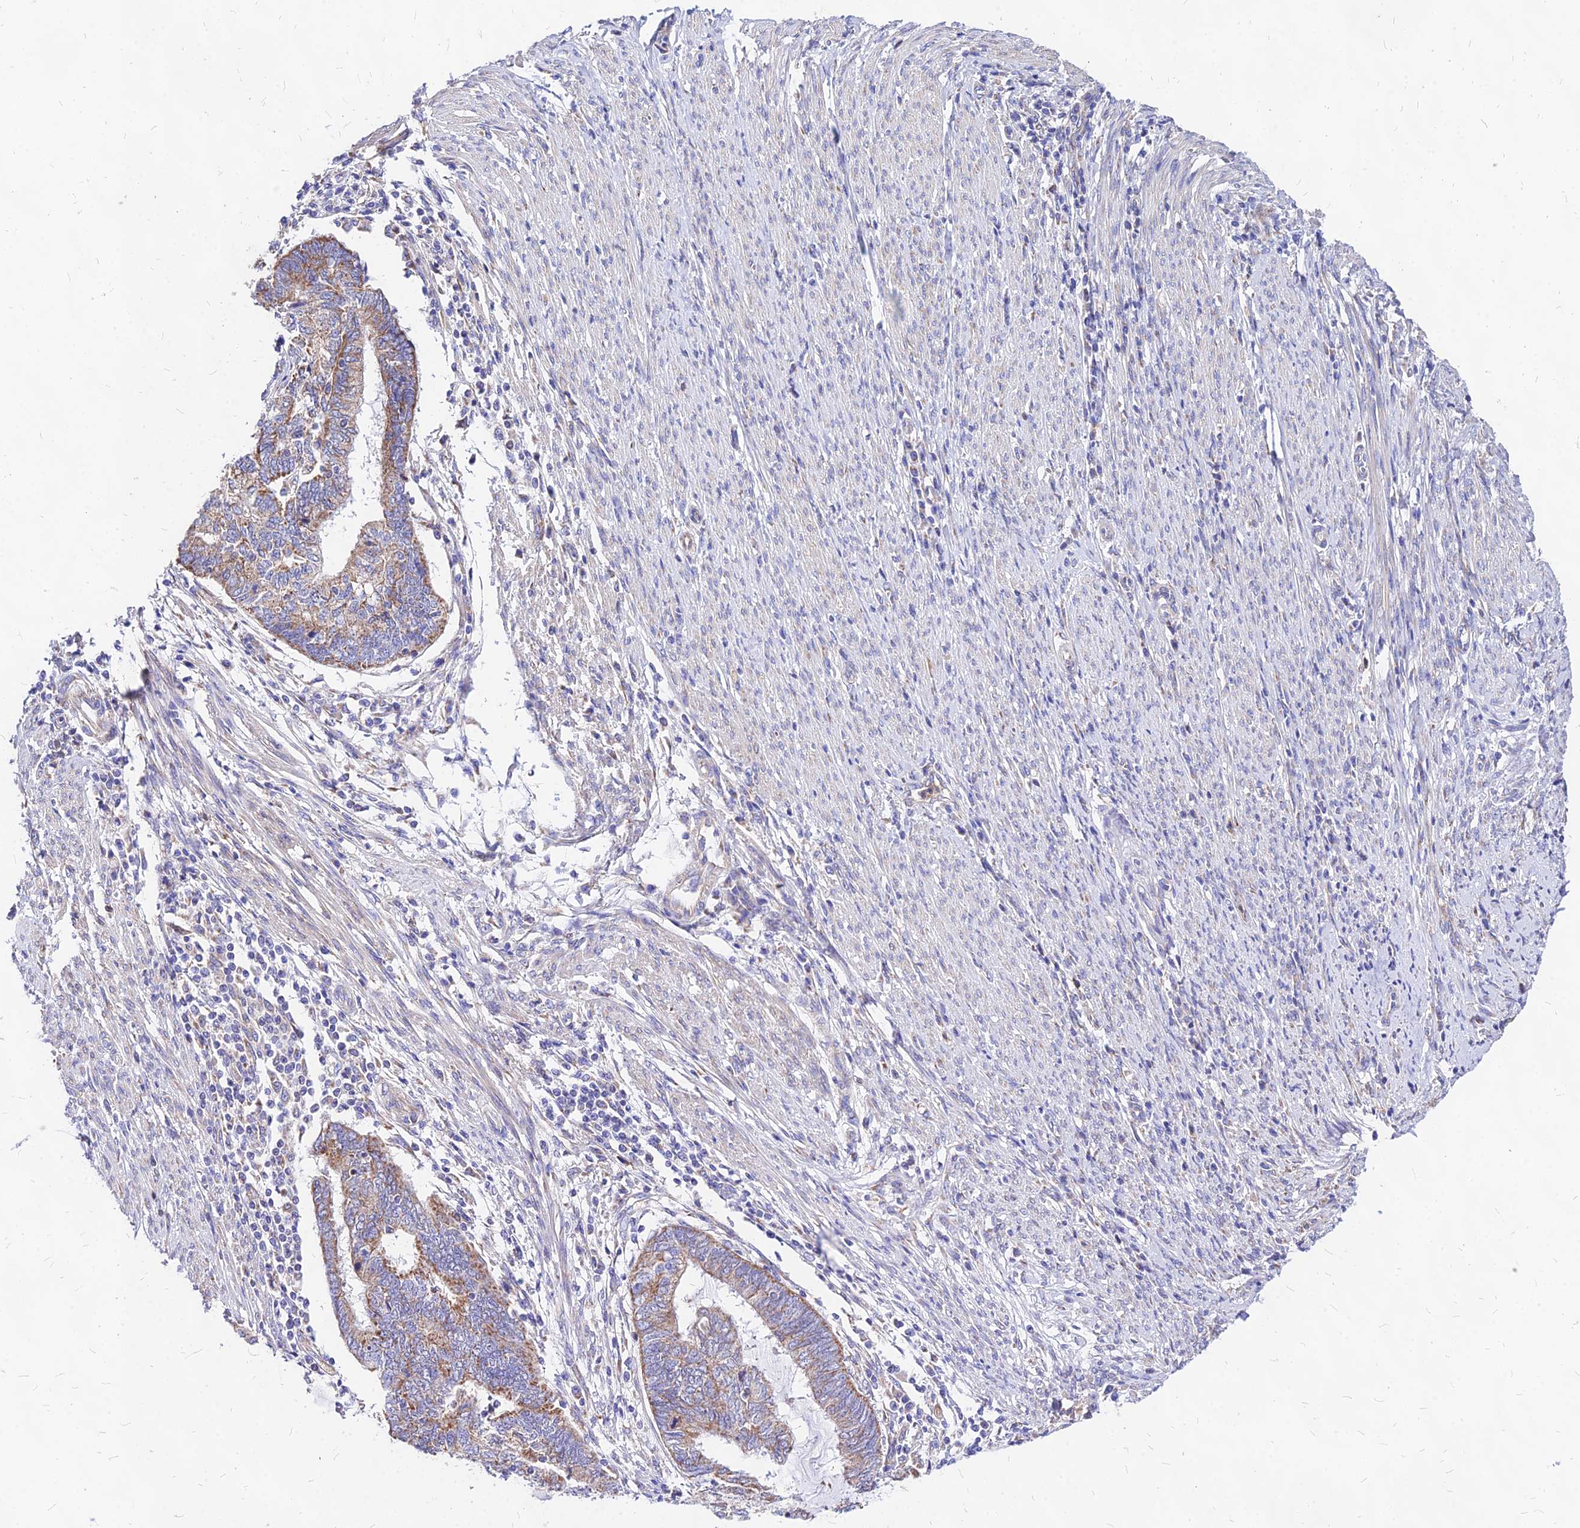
{"staining": {"intensity": "moderate", "quantity": "25%-75%", "location": "cytoplasmic/membranous"}, "tissue": "endometrial cancer", "cell_type": "Tumor cells", "image_type": "cancer", "snomed": [{"axis": "morphology", "description": "Adenocarcinoma, NOS"}, {"axis": "topography", "description": "Uterus"}, {"axis": "topography", "description": "Endometrium"}], "caption": "A histopathology image showing moderate cytoplasmic/membranous expression in approximately 25%-75% of tumor cells in adenocarcinoma (endometrial), as visualized by brown immunohistochemical staining.", "gene": "MRPL3", "patient": {"sex": "female", "age": 70}}